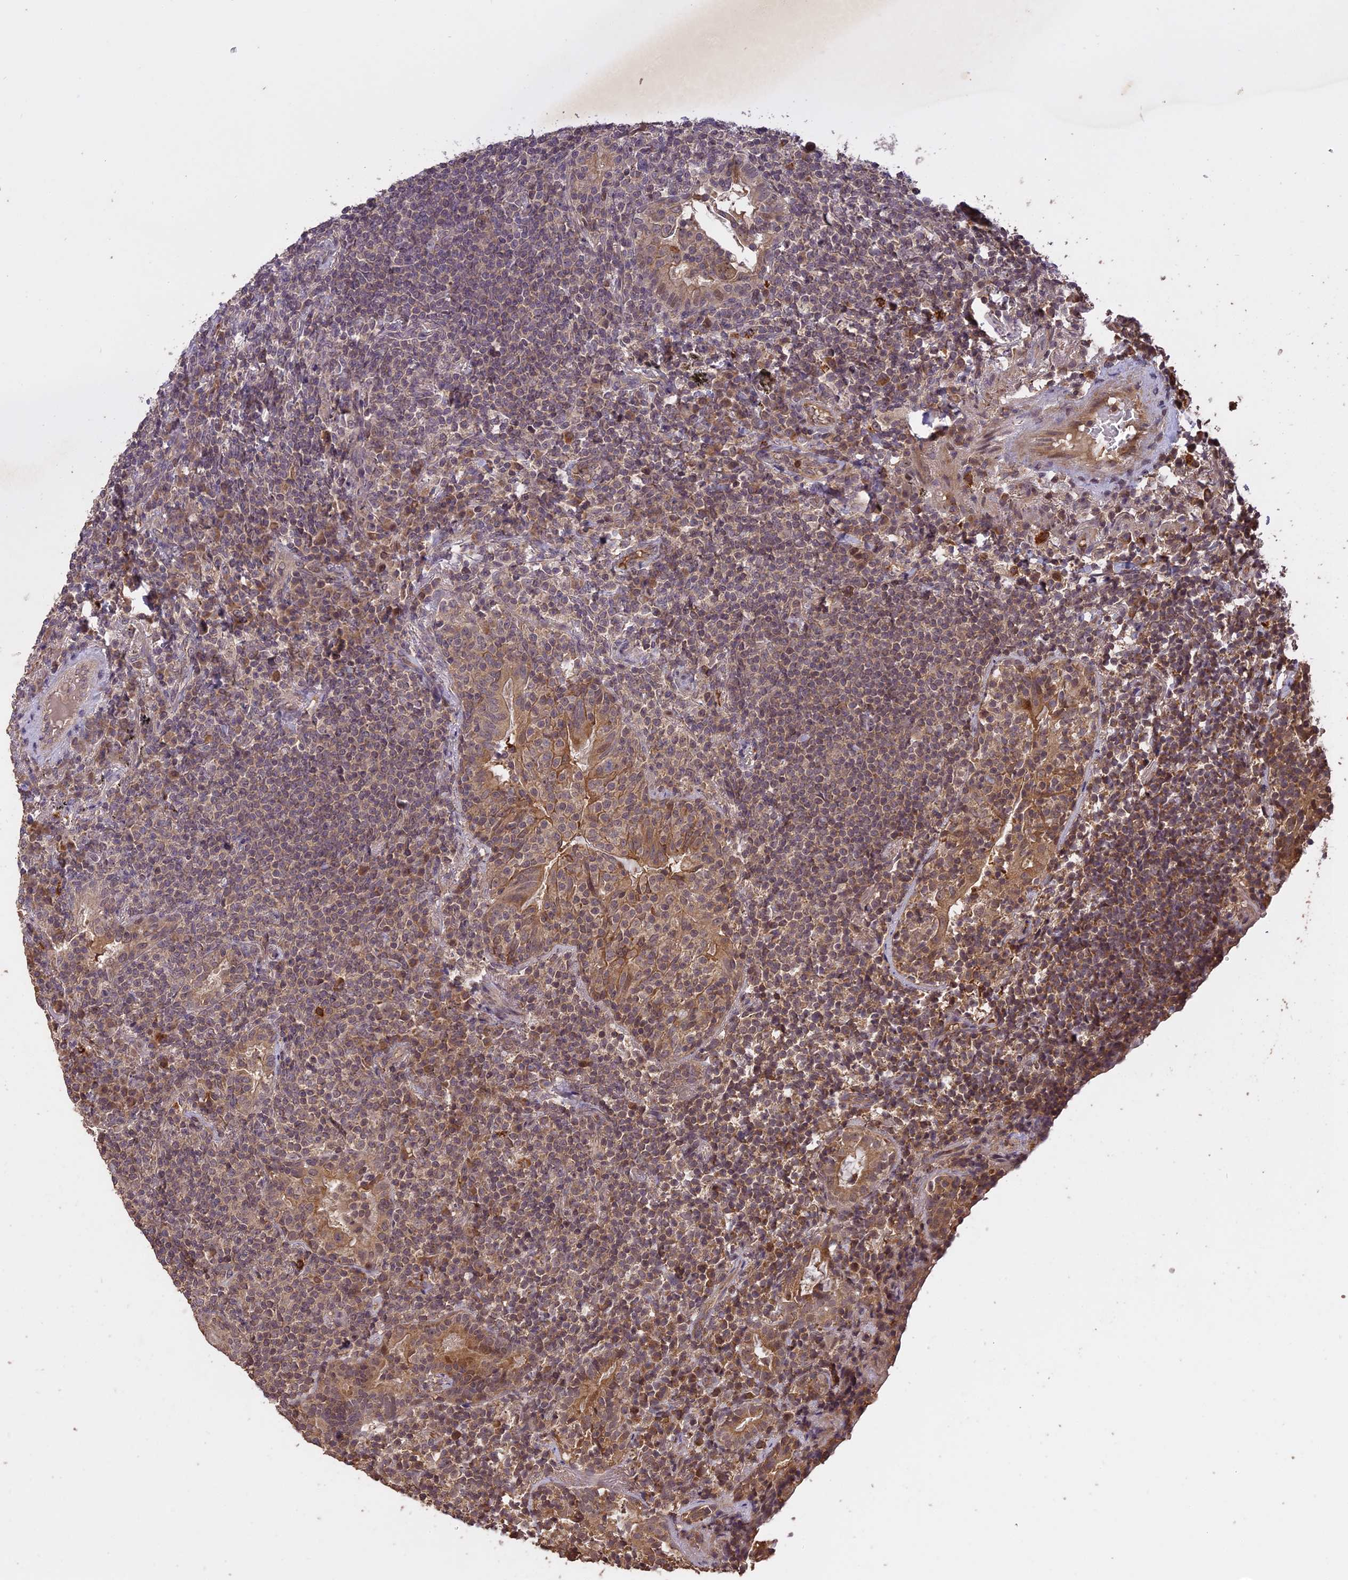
{"staining": {"intensity": "weak", "quantity": "<25%", "location": "cytoplasmic/membranous"}, "tissue": "lymphoma", "cell_type": "Tumor cells", "image_type": "cancer", "snomed": [{"axis": "morphology", "description": "Malignant lymphoma, non-Hodgkin's type, Low grade"}, {"axis": "topography", "description": "Lung"}], "caption": "Immunohistochemistry (IHC) of human malignant lymphoma, non-Hodgkin's type (low-grade) exhibits no expression in tumor cells.", "gene": "TIGD7", "patient": {"sex": "female", "age": 71}}